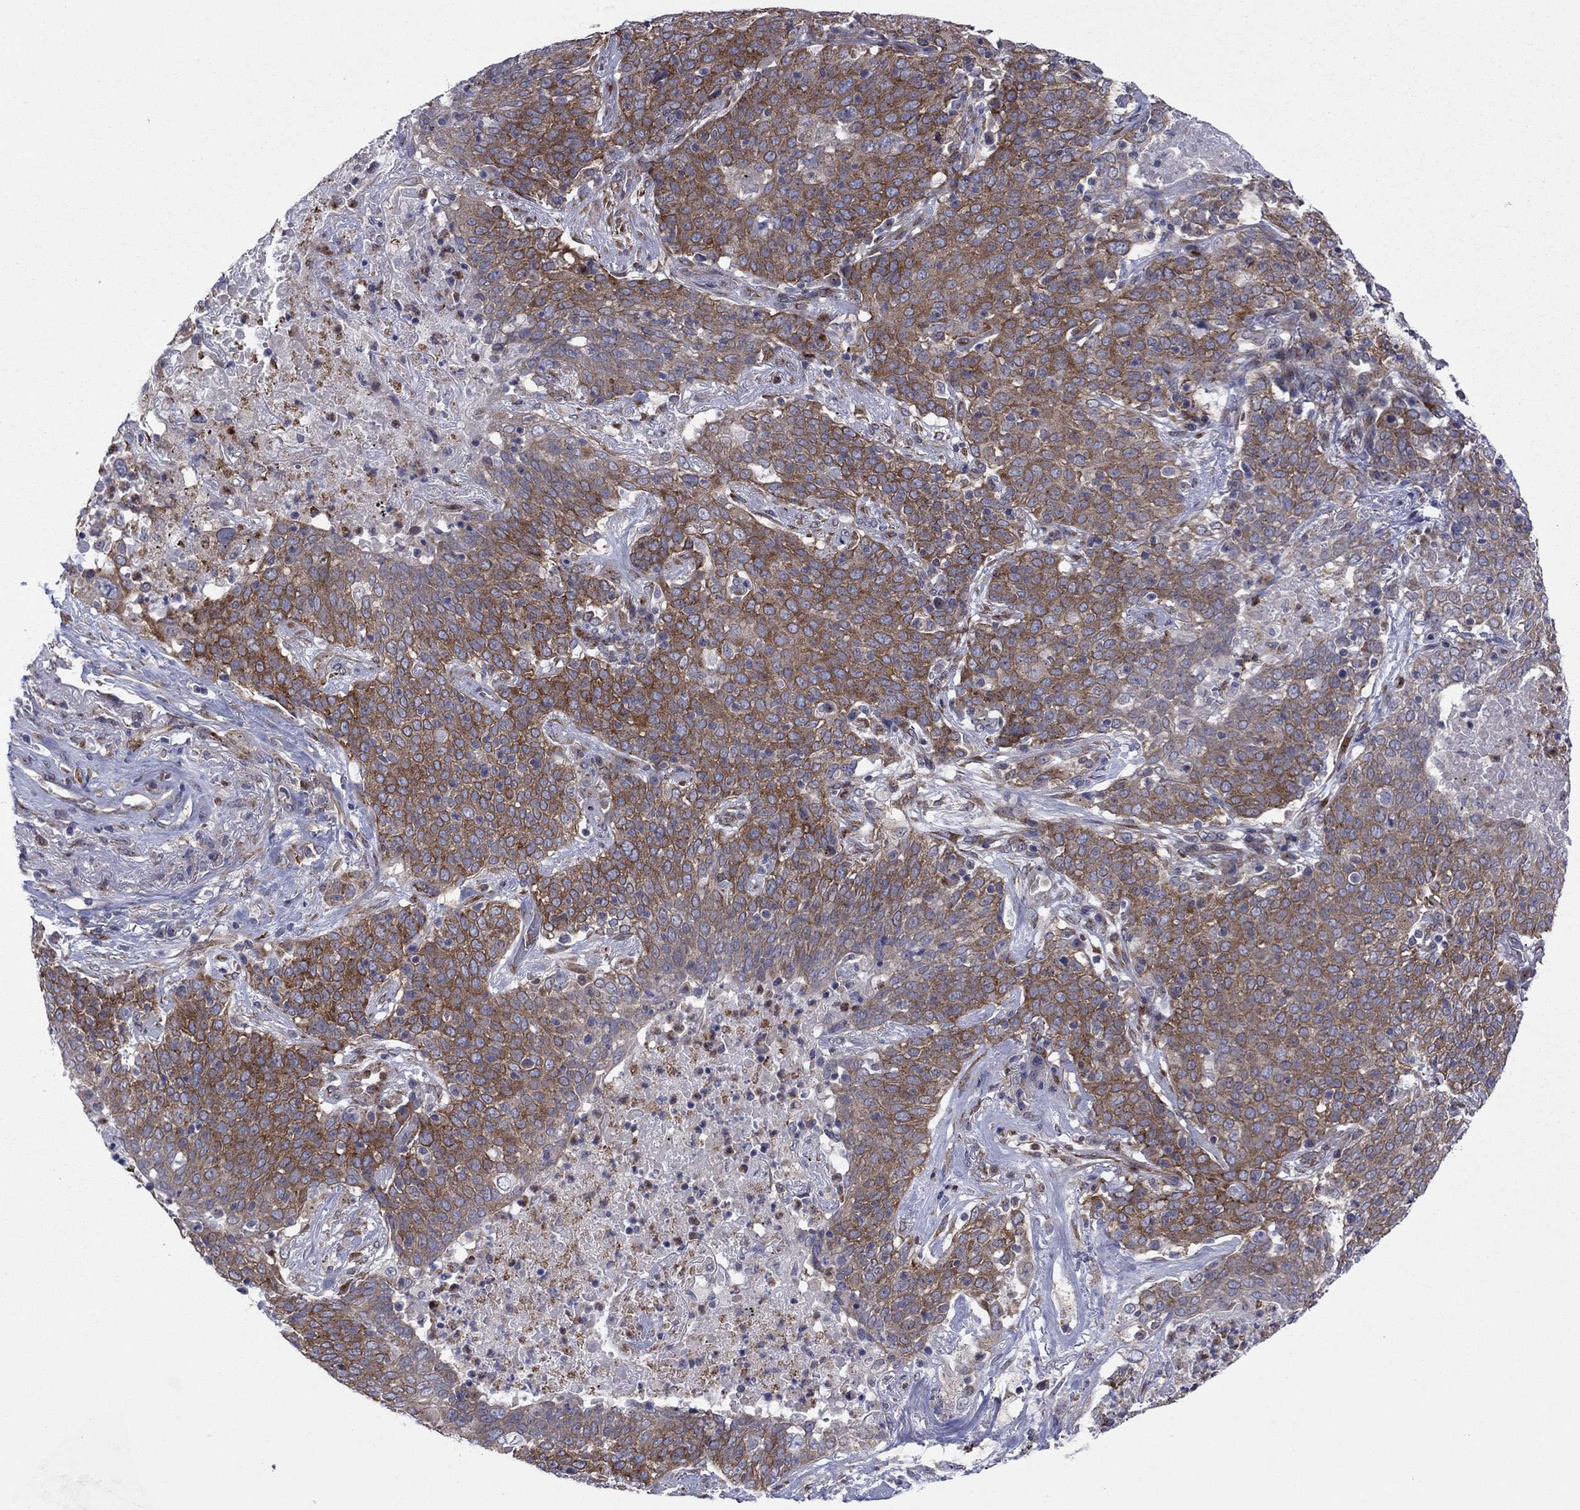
{"staining": {"intensity": "strong", "quantity": "25%-75%", "location": "cytoplasmic/membranous"}, "tissue": "lung cancer", "cell_type": "Tumor cells", "image_type": "cancer", "snomed": [{"axis": "morphology", "description": "Squamous cell carcinoma, NOS"}, {"axis": "topography", "description": "Lung"}], "caption": "A micrograph of human squamous cell carcinoma (lung) stained for a protein reveals strong cytoplasmic/membranous brown staining in tumor cells. The staining was performed using DAB (3,3'-diaminobenzidine) to visualize the protein expression in brown, while the nuclei were stained in blue with hematoxylin (Magnification: 20x).", "gene": "GPR155", "patient": {"sex": "male", "age": 82}}